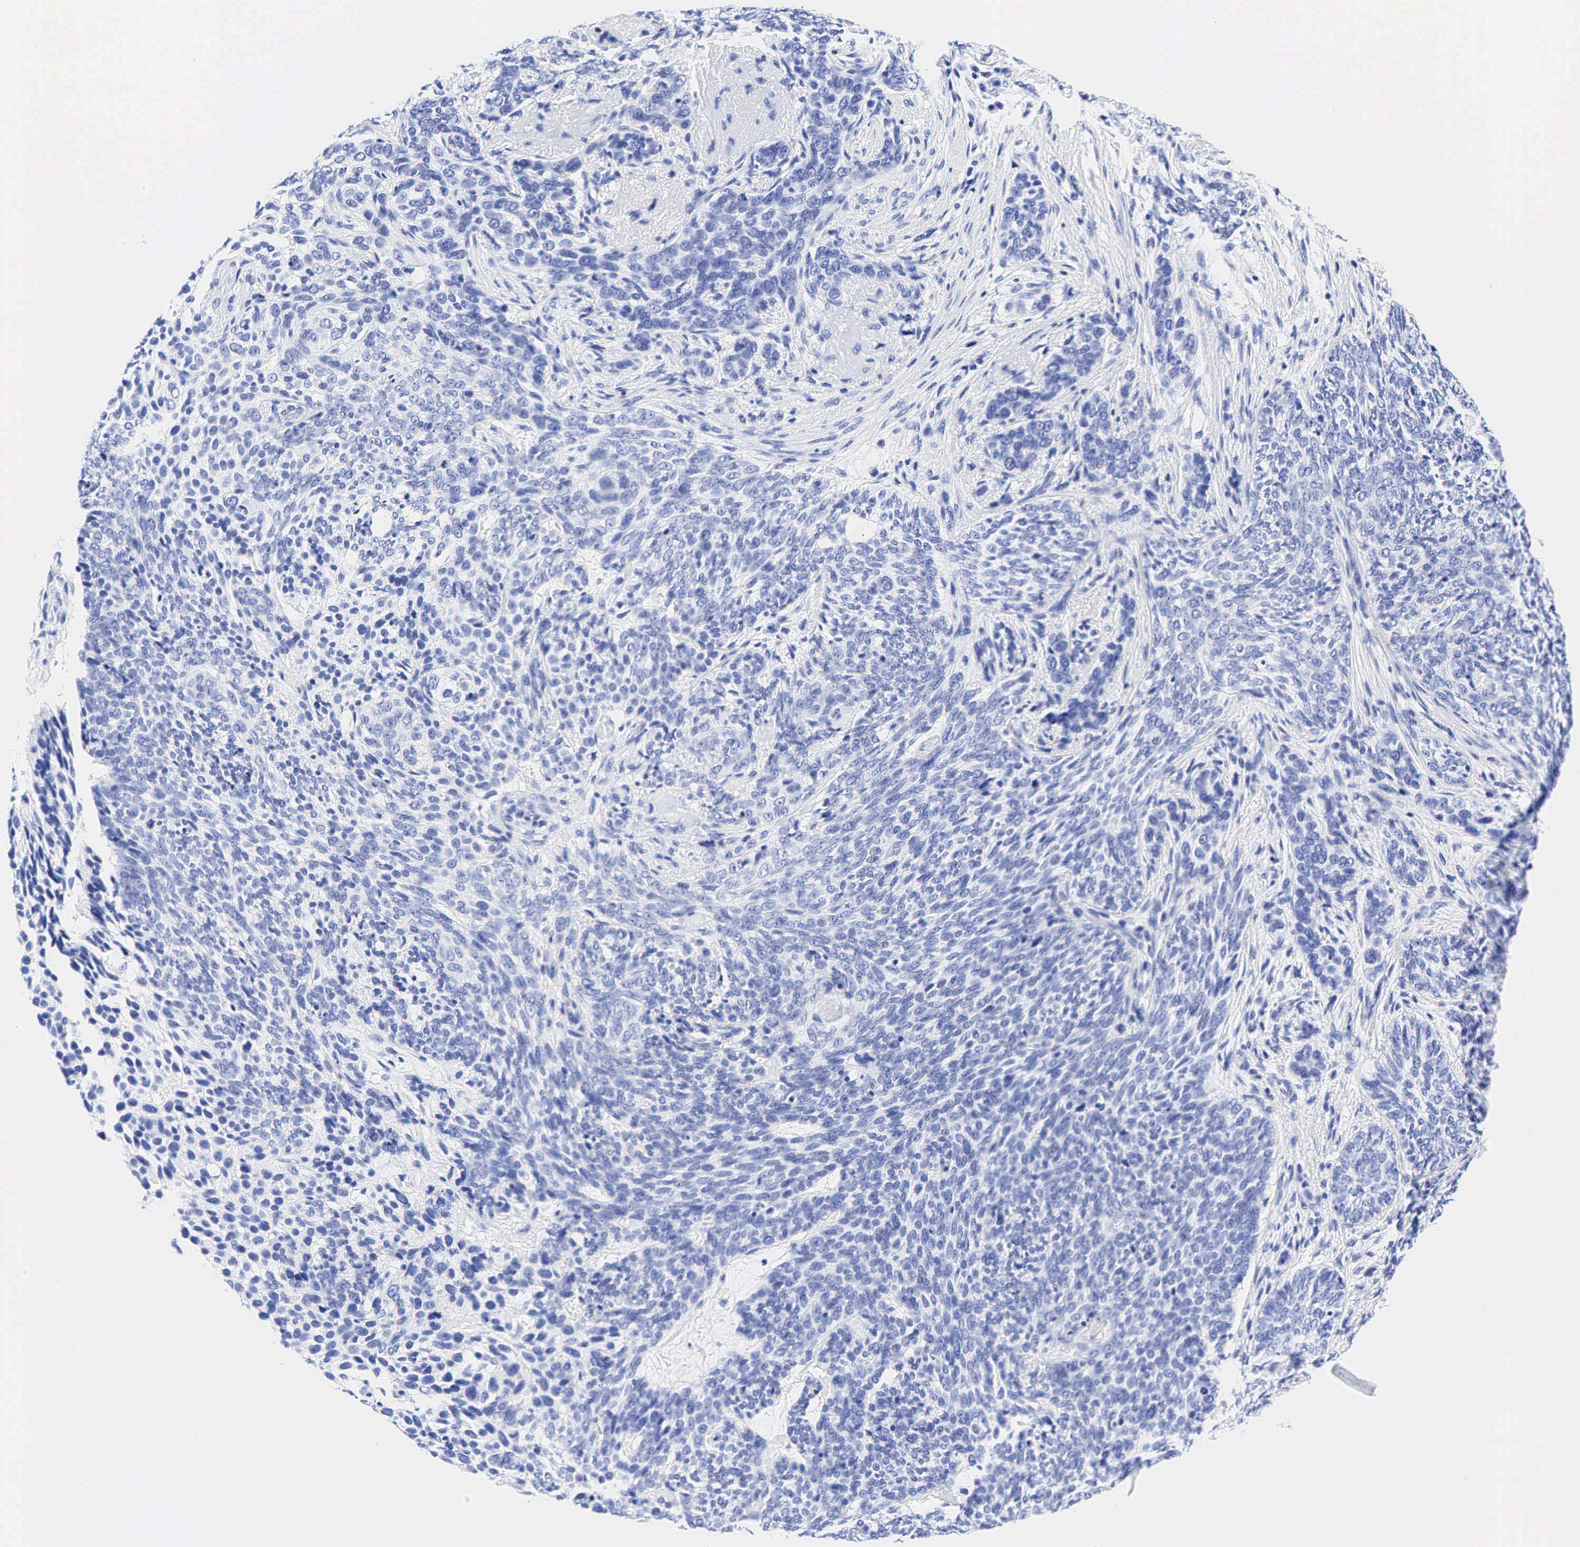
{"staining": {"intensity": "negative", "quantity": "none", "location": "none"}, "tissue": "skin cancer", "cell_type": "Tumor cells", "image_type": "cancer", "snomed": [{"axis": "morphology", "description": "Basal cell carcinoma"}, {"axis": "topography", "description": "Skin"}], "caption": "The immunohistochemistry photomicrograph has no significant staining in tumor cells of skin cancer tissue.", "gene": "ESR1", "patient": {"sex": "male", "age": 89}}